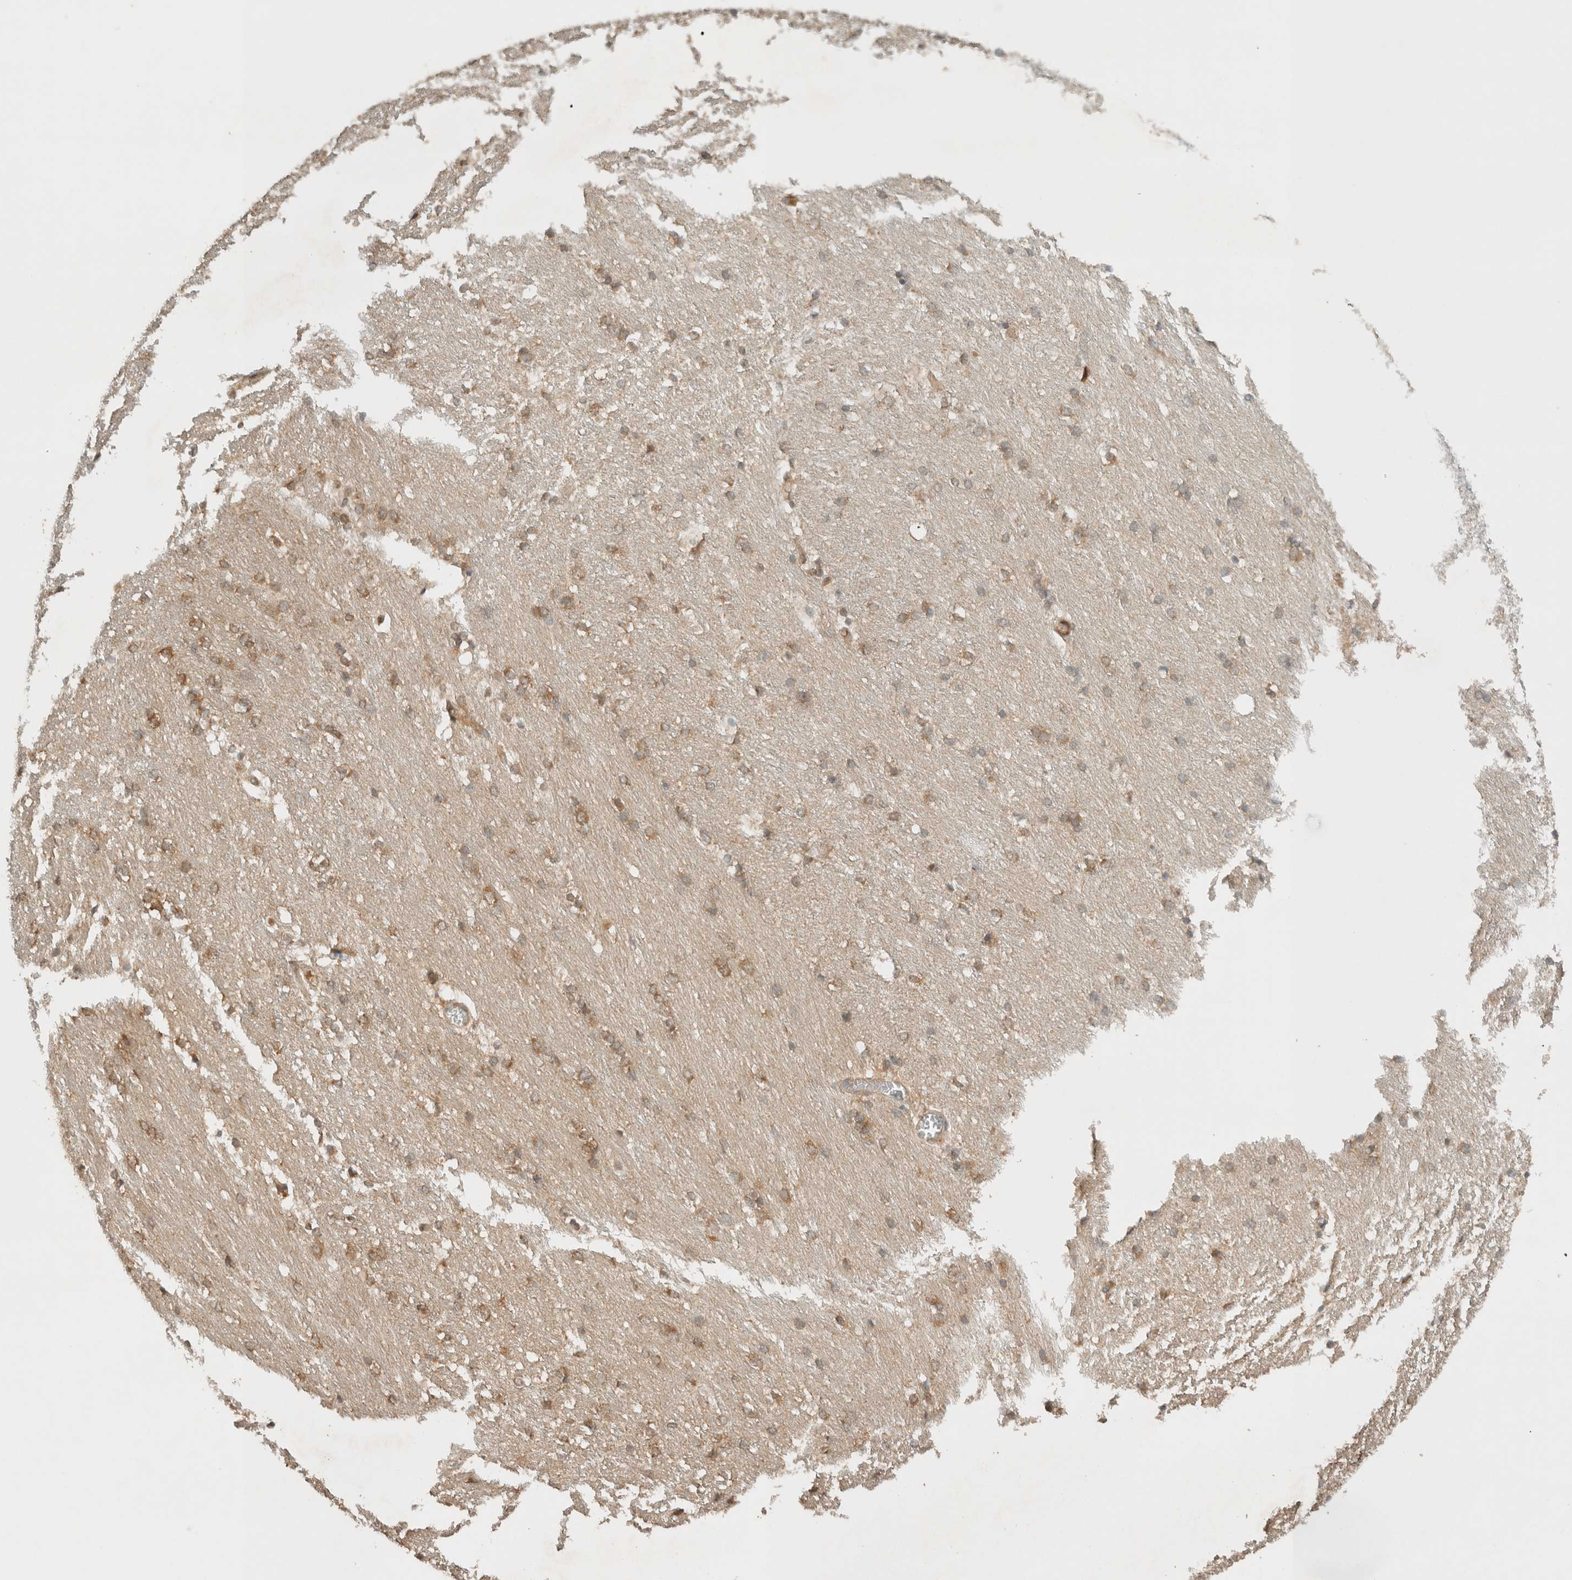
{"staining": {"intensity": "moderate", "quantity": "25%-75%", "location": "cytoplasmic/membranous"}, "tissue": "caudate", "cell_type": "Glial cells", "image_type": "normal", "snomed": [{"axis": "morphology", "description": "Normal tissue, NOS"}, {"axis": "topography", "description": "Lateral ventricle wall"}], "caption": "The histopathology image demonstrates immunohistochemical staining of unremarkable caudate. There is moderate cytoplasmic/membranous staining is identified in approximately 25%-75% of glial cells.", "gene": "ARFGEF2", "patient": {"sex": "female", "age": 19}}